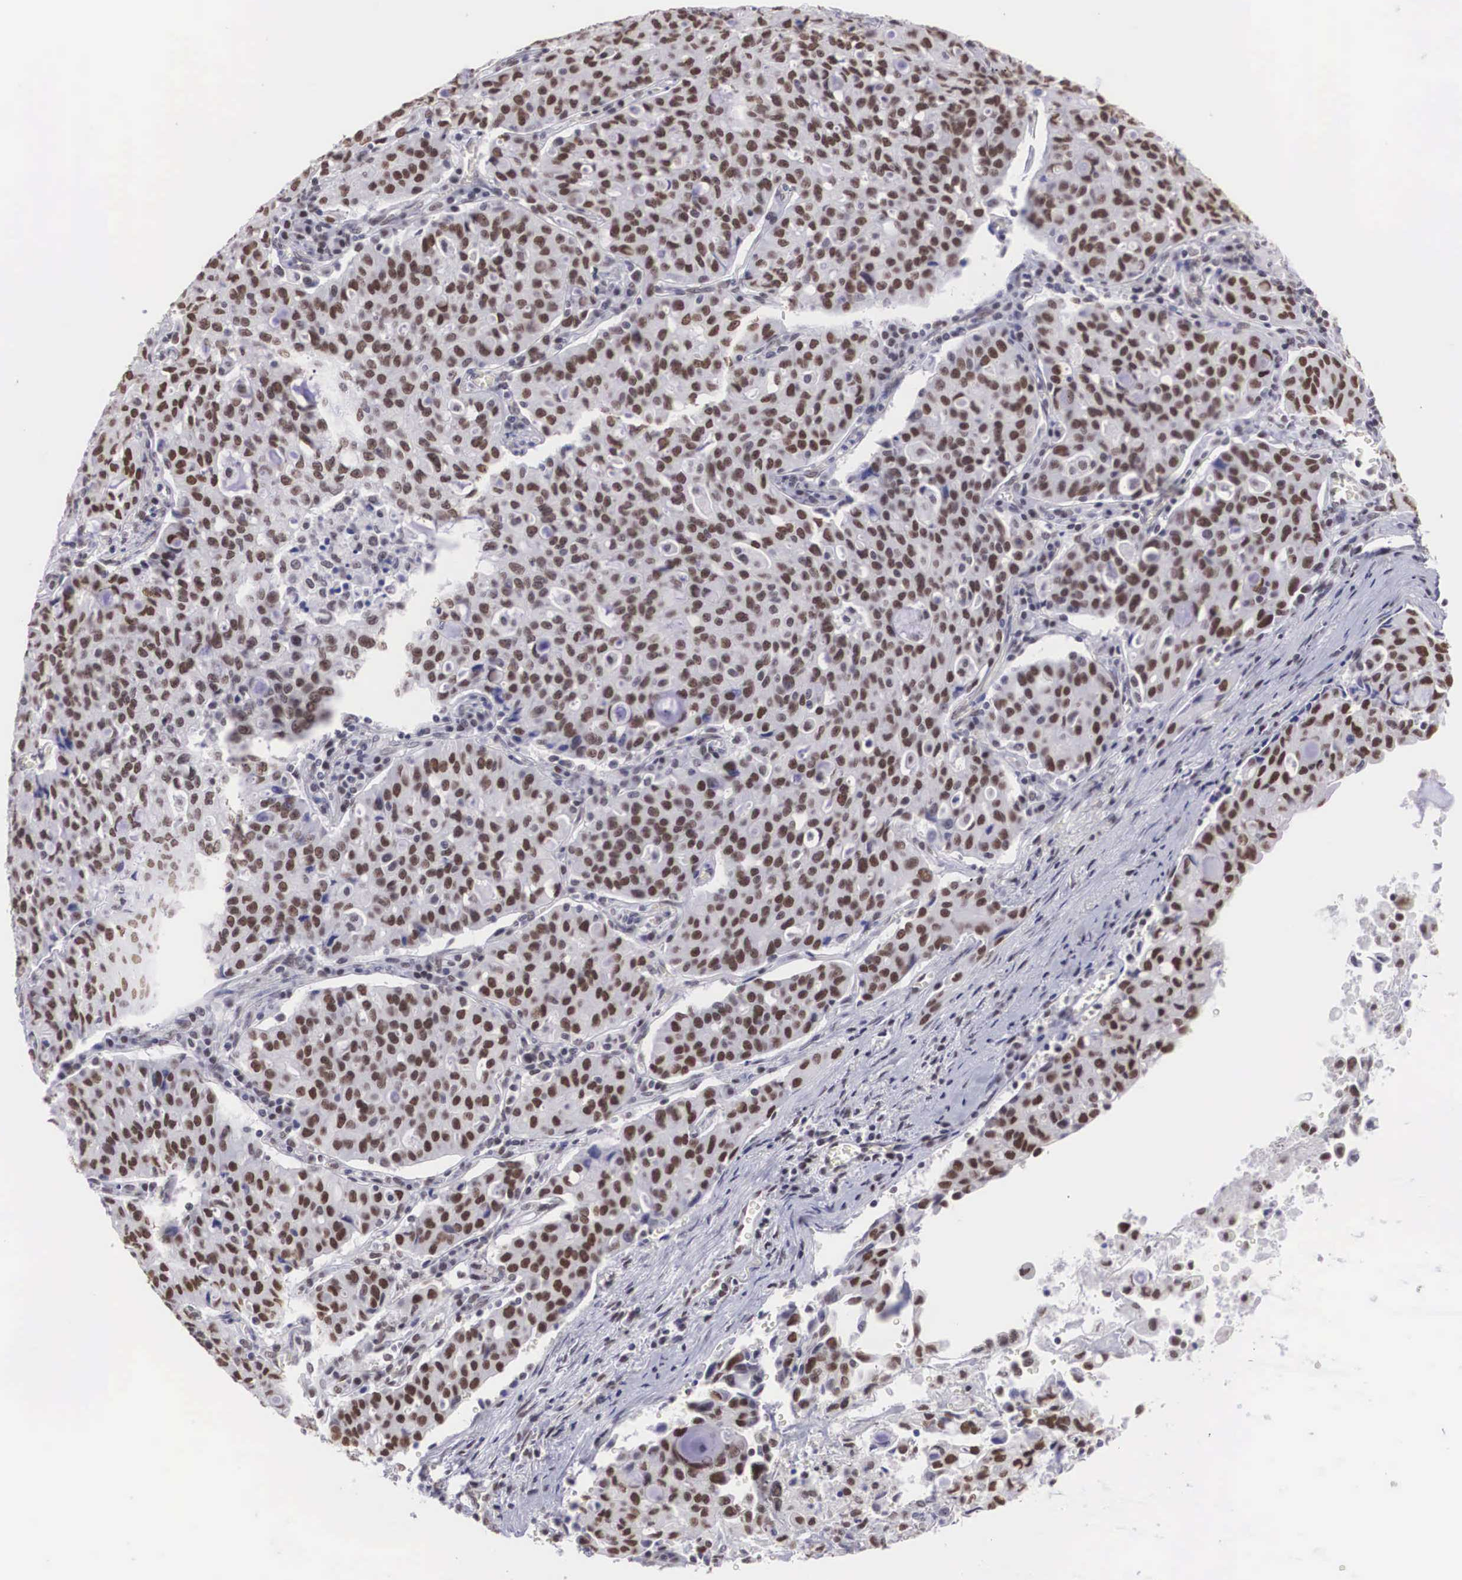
{"staining": {"intensity": "moderate", "quantity": ">75%", "location": "nuclear"}, "tissue": "lung cancer", "cell_type": "Tumor cells", "image_type": "cancer", "snomed": [{"axis": "morphology", "description": "Adenocarcinoma, NOS"}, {"axis": "topography", "description": "Lung"}], "caption": "High-power microscopy captured an IHC photomicrograph of lung adenocarcinoma, revealing moderate nuclear staining in approximately >75% of tumor cells. (IHC, brightfield microscopy, high magnification).", "gene": "CSTF2", "patient": {"sex": "female", "age": 44}}